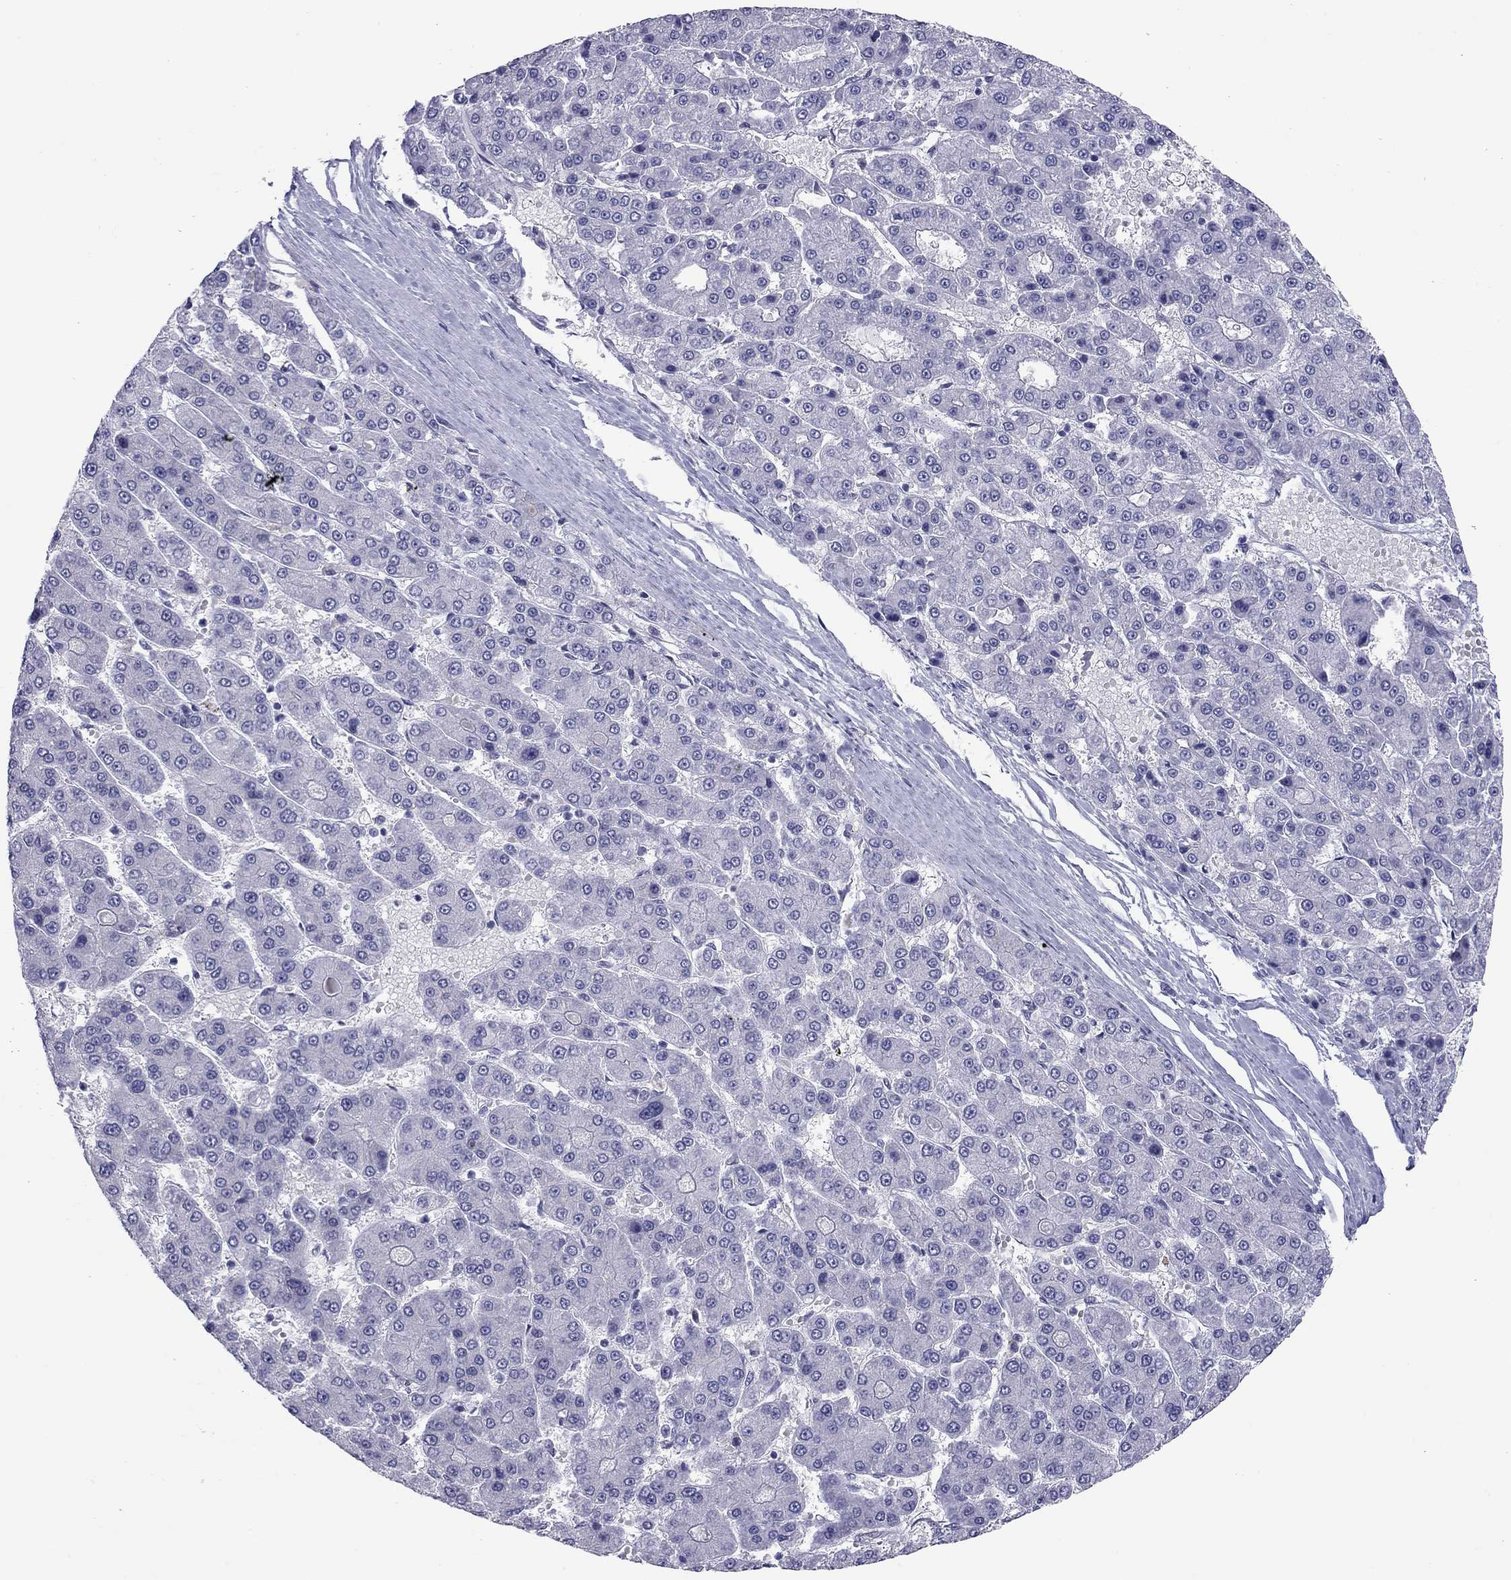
{"staining": {"intensity": "negative", "quantity": "none", "location": "none"}, "tissue": "liver cancer", "cell_type": "Tumor cells", "image_type": "cancer", "snomed": [{"axis": "morphology", "description": "Carcinoma, Hepatocellular, NOS"}, {"axis": "topography", "description": "Liver"}], "caption": "High magnification brightfield microscopy of liver cancer (hepatocellular carcinoma) stained with DAB (brown) and counterstained with hematoxylin (blue): tumor cells show no significant positivity.", "gene": "DOT1L", "patient": {"sex": "male", "age": 70}}